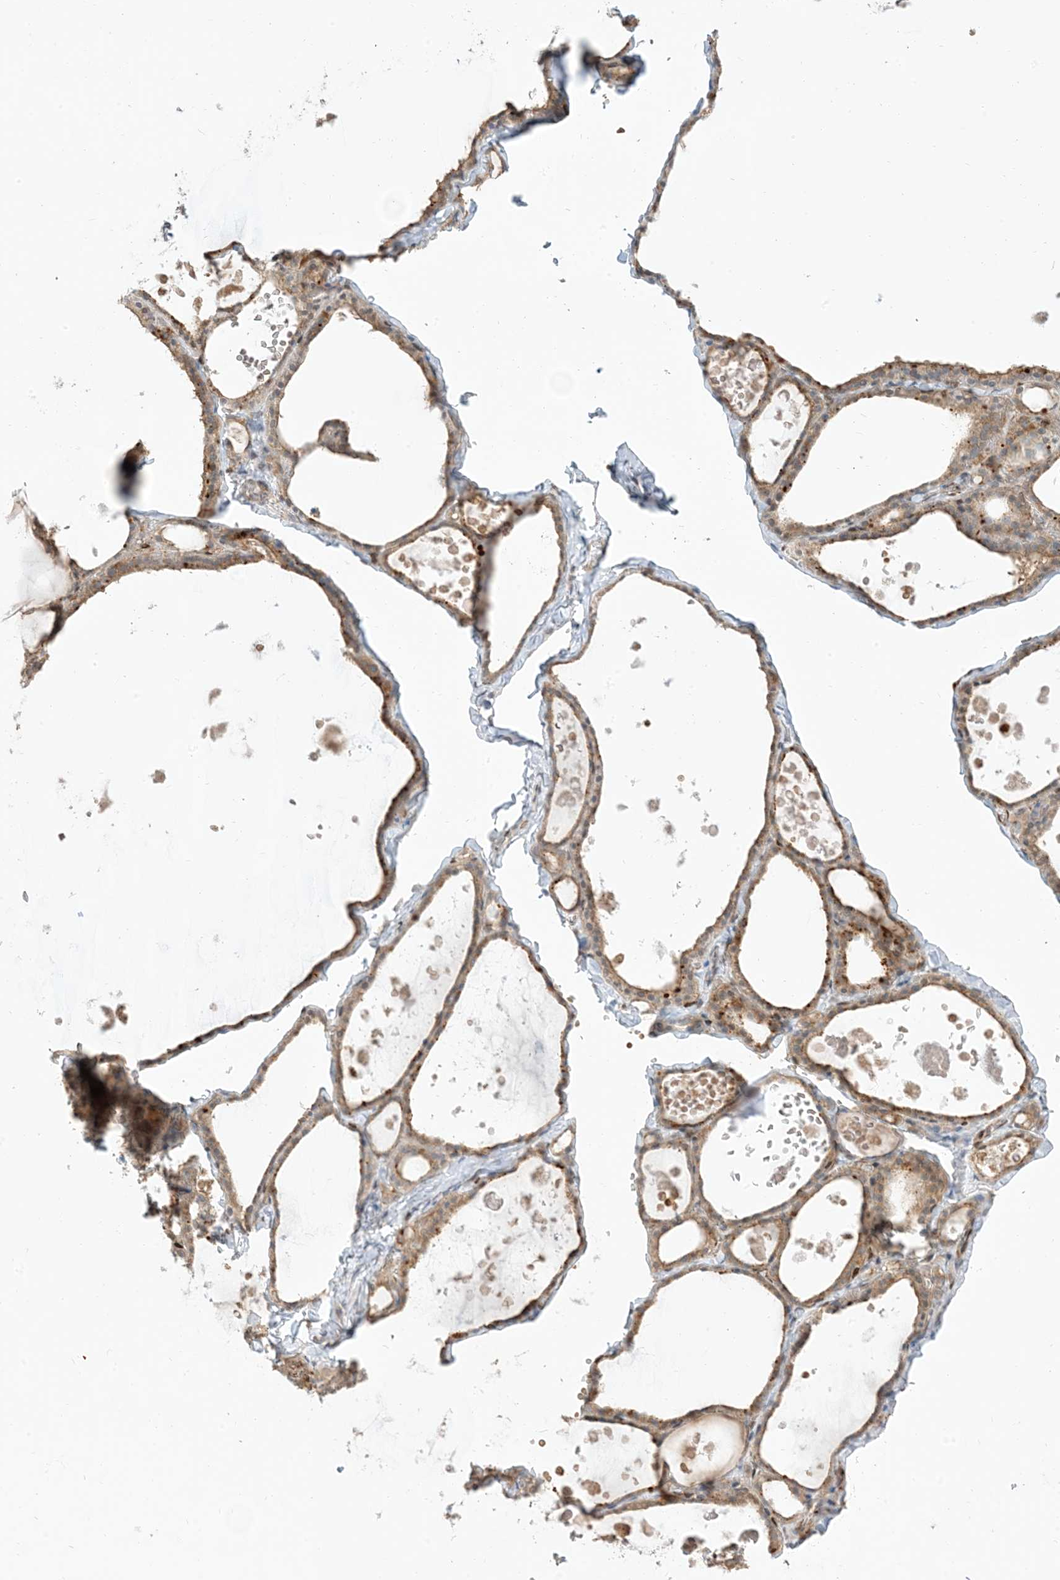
{"staining": {"intensity": "moderate", "quantity": "25%-75%", "location": "cytoplasmic/membranous"}, "tissue": "thyroid gland", "cell_type": "Glandular cells", "image_type": "normal", "snomed": [{"axis": "morphology", "description": "Normal tissue, NOS"}, {"axis": "topography", "description": "Thyroid gland"}], "caption": "Immunohistochemical staining of normal thyroid gland reveals 25%-75% levels of moderate cytoplasmic/membranous protein staining in approximately 25%-75% of glandular cells. The protein is shown in brown color, while the nuclei are stained blue.", "gene": "RIN1", "patient": {"sex": "male", "age": 56}}